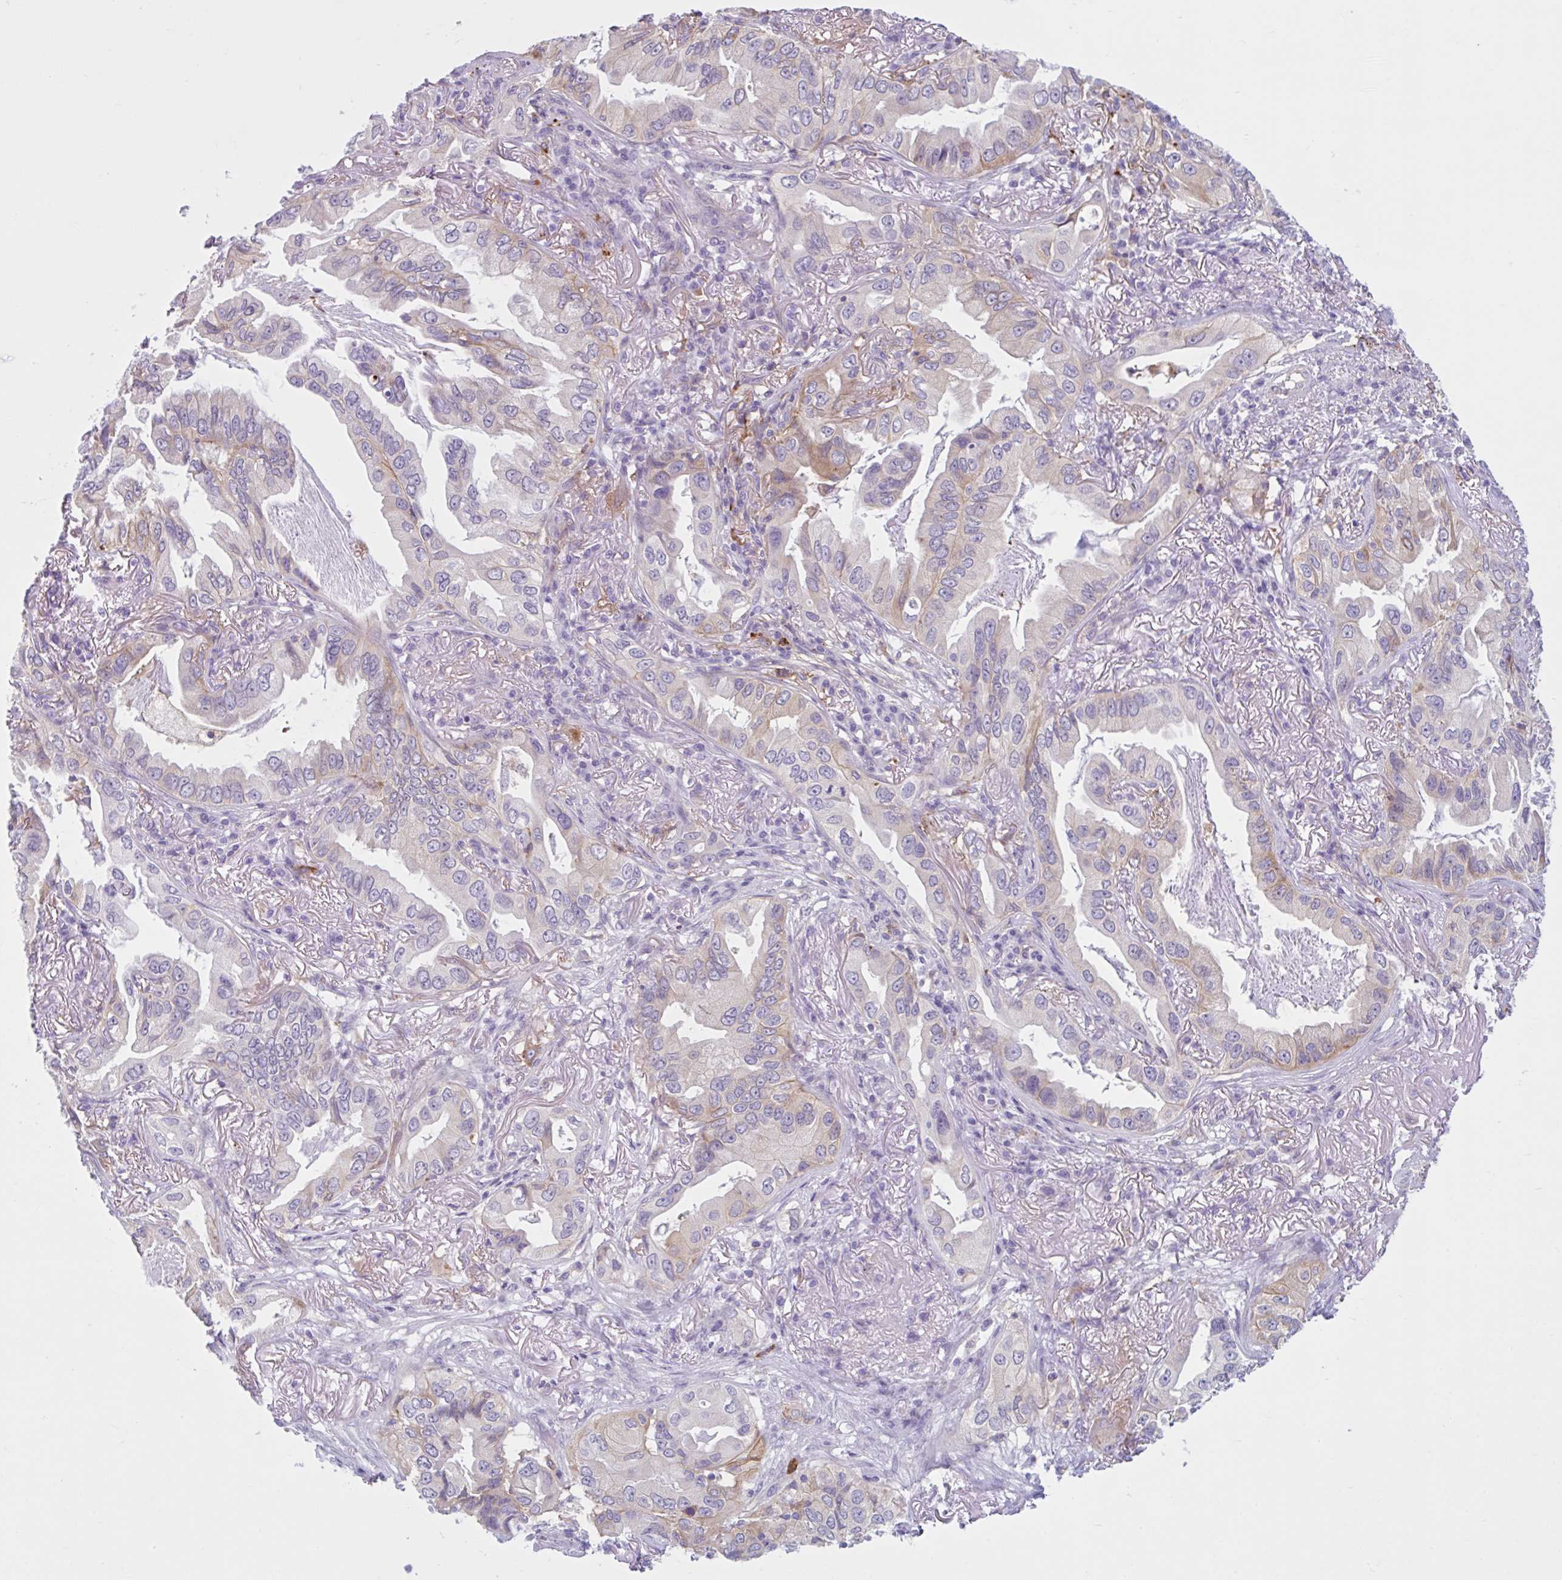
{"staining": {"intensity": "weak", "quantity": "25%-75%", "location": "cytoplasmic/membranous"}, "tissue": "lung cancer", "cell_type": "Tumor cells", "image_type": "cancer", "snomed": [{"axis": "morphology", "description": "Adenocarcinoma, NOS"}, {"axis": "topography", "description": "Lung"}], "caption": "This is an image of immunohistochemistry staining of lung cancer (adenocarcinoma), which shows weak expression in the cytoplasmic/membranous of tumor cells.", "gene": "CEP120", "patient": {"sex": "female", "age": 69}}